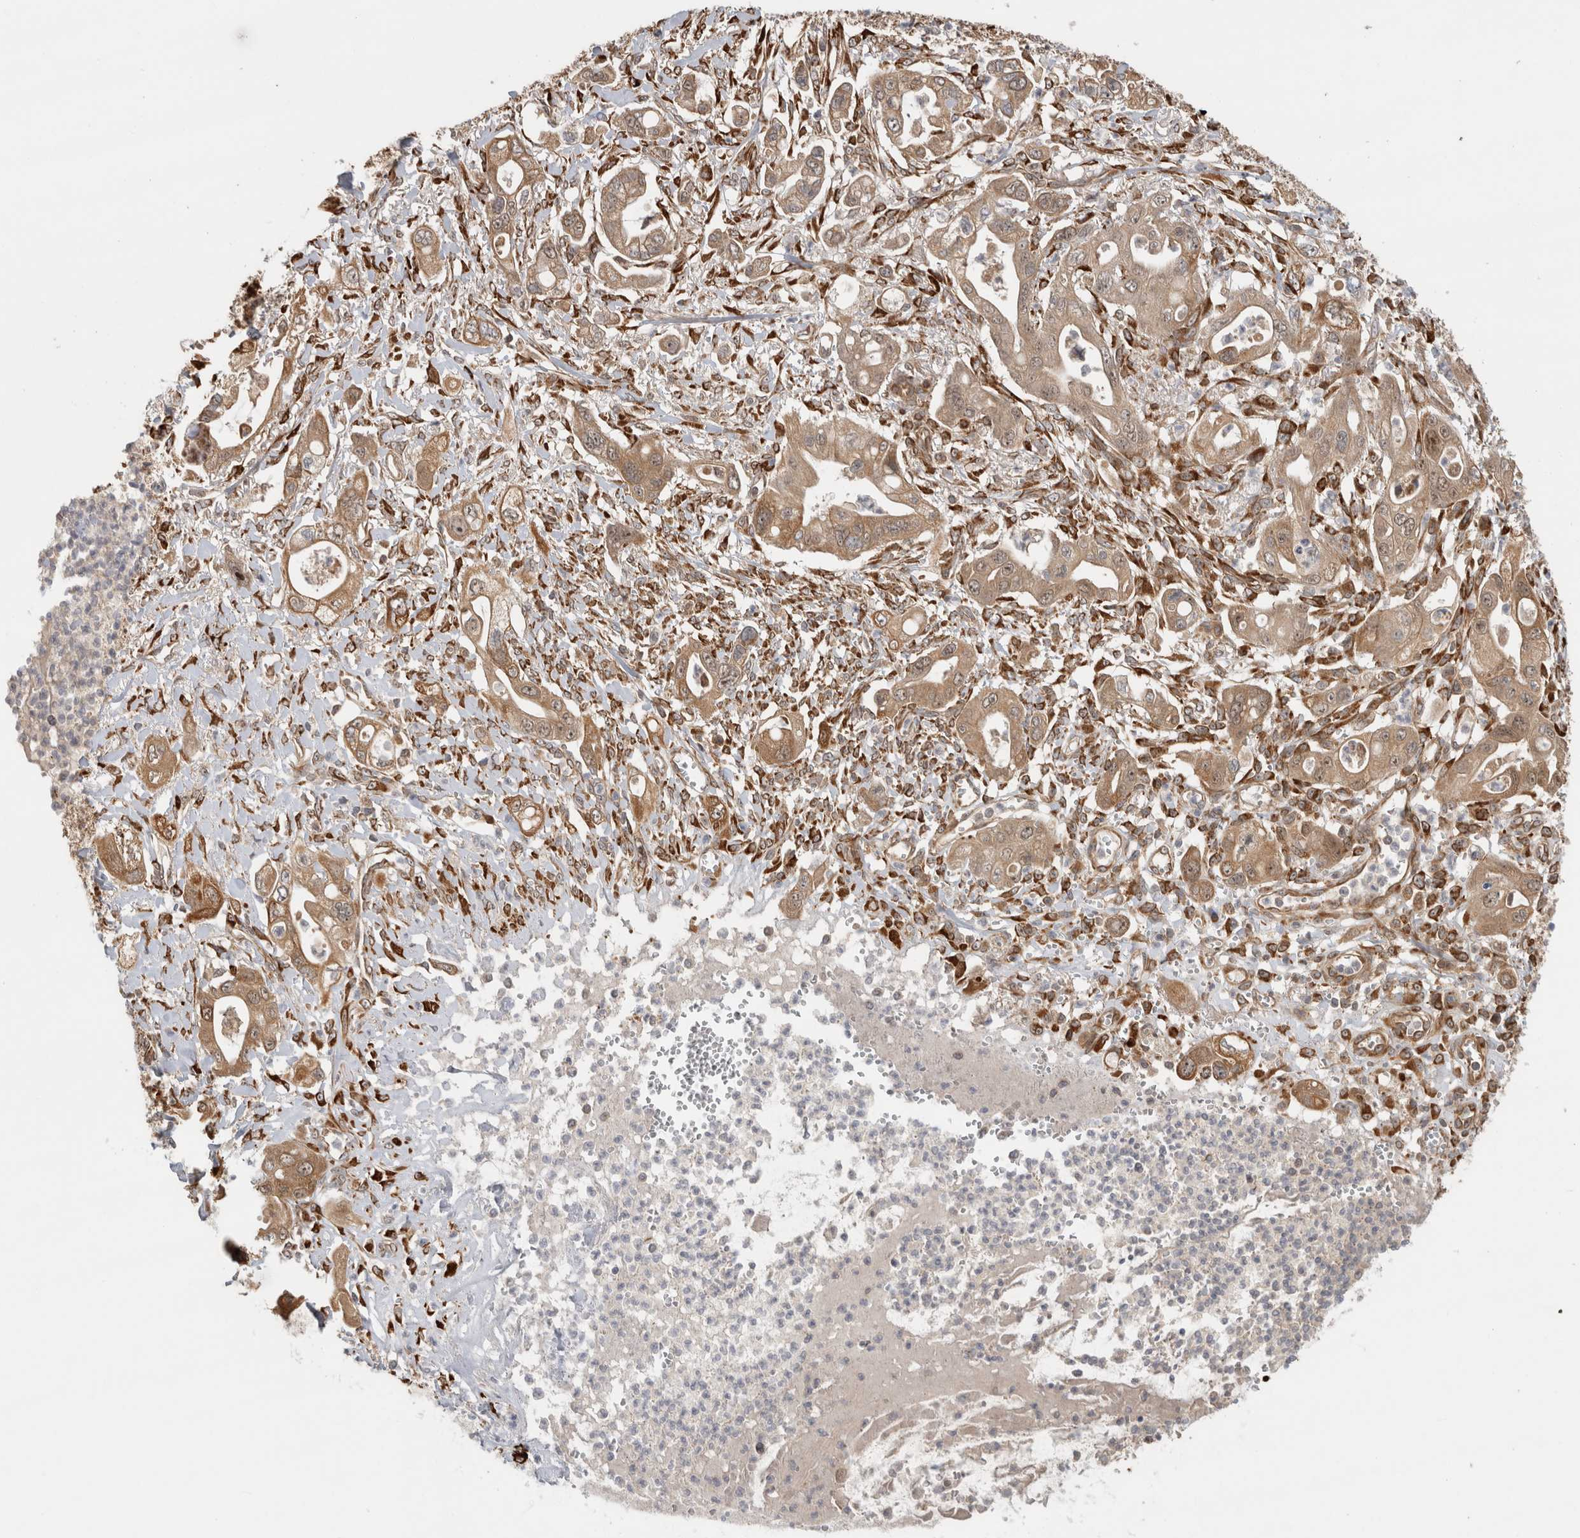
{"staining": {"intensity": "moderate", "quantity": ">75%", "location": "cytoplasmic/membranous"}, "tissue": "pancreatic cancer", "cell_type": "Tumor cells", "image_type": "cancer", "snomed": [{"axis": "morphology", "description": "Adenocarcinoma, NOS"}, {"axis": "topography", "description": "Pancreas"}], "caption": "Protein analysis of adenocarcinoma (pancreatic) tissue demonstrates moderate cytoplasmic/membranous expression in about >75% of tumor cells.", "gene": "TUBD1", "patient": {"sex": "male", "age": 68}}